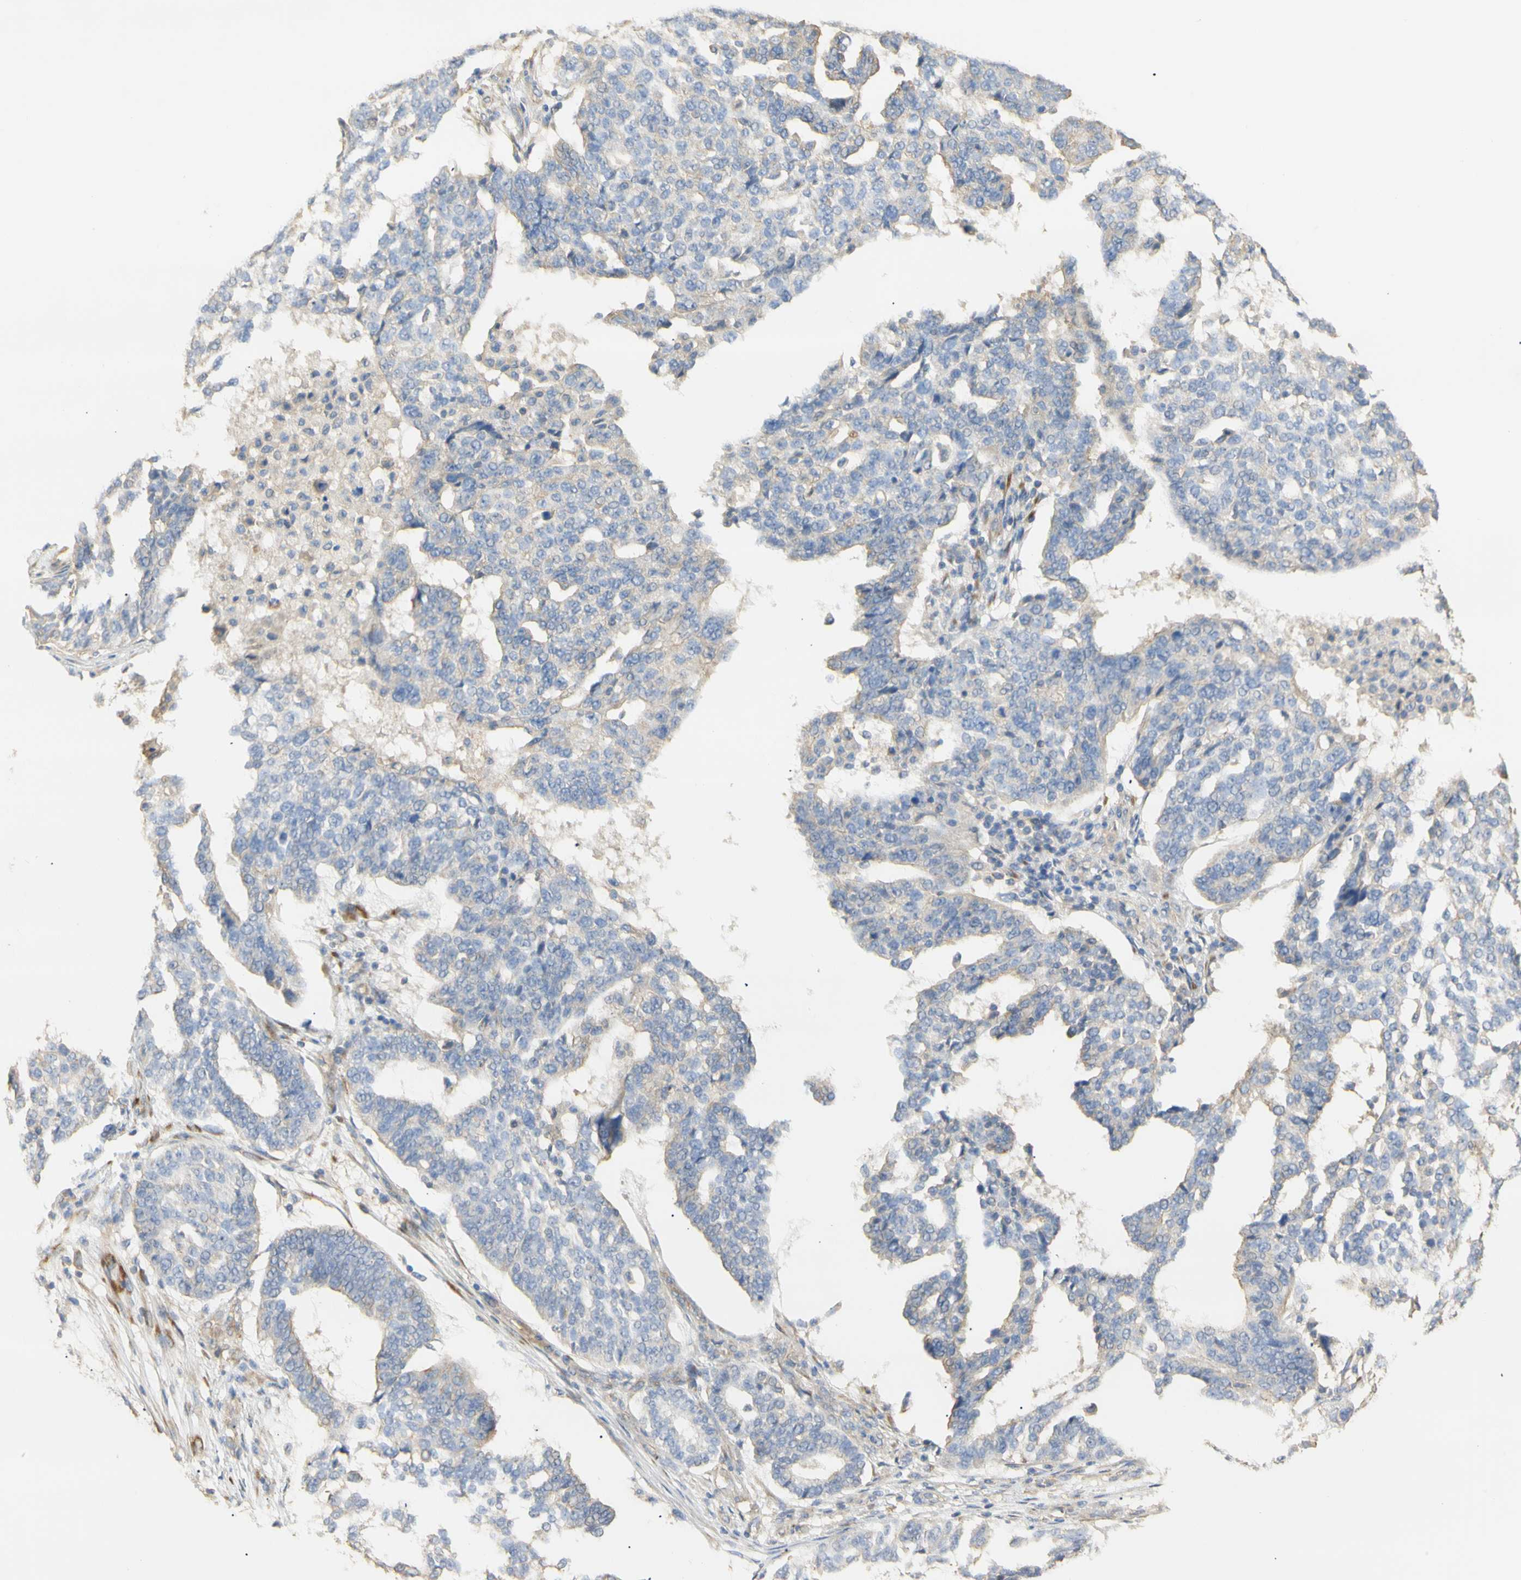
{"staining": {"intensity": "negative", "quantity": "none", "location": "none"}, "tissue": "ovarian cancer", "cell_type": "Tumor cells", "image_type": "cancer", "snomed": [{"axis": "morphology", "description": "Cystadenocarcinoma, serous, NOS"}, {"axis": "topography", "description": "Ovary"}], "caption": "Image shows no protein positivity in tumor cells of serous cystadenocarcinoma (ovarian) tissue.", "gene": "KCNE4", "patient": {"sex": "female", "age": 59}}